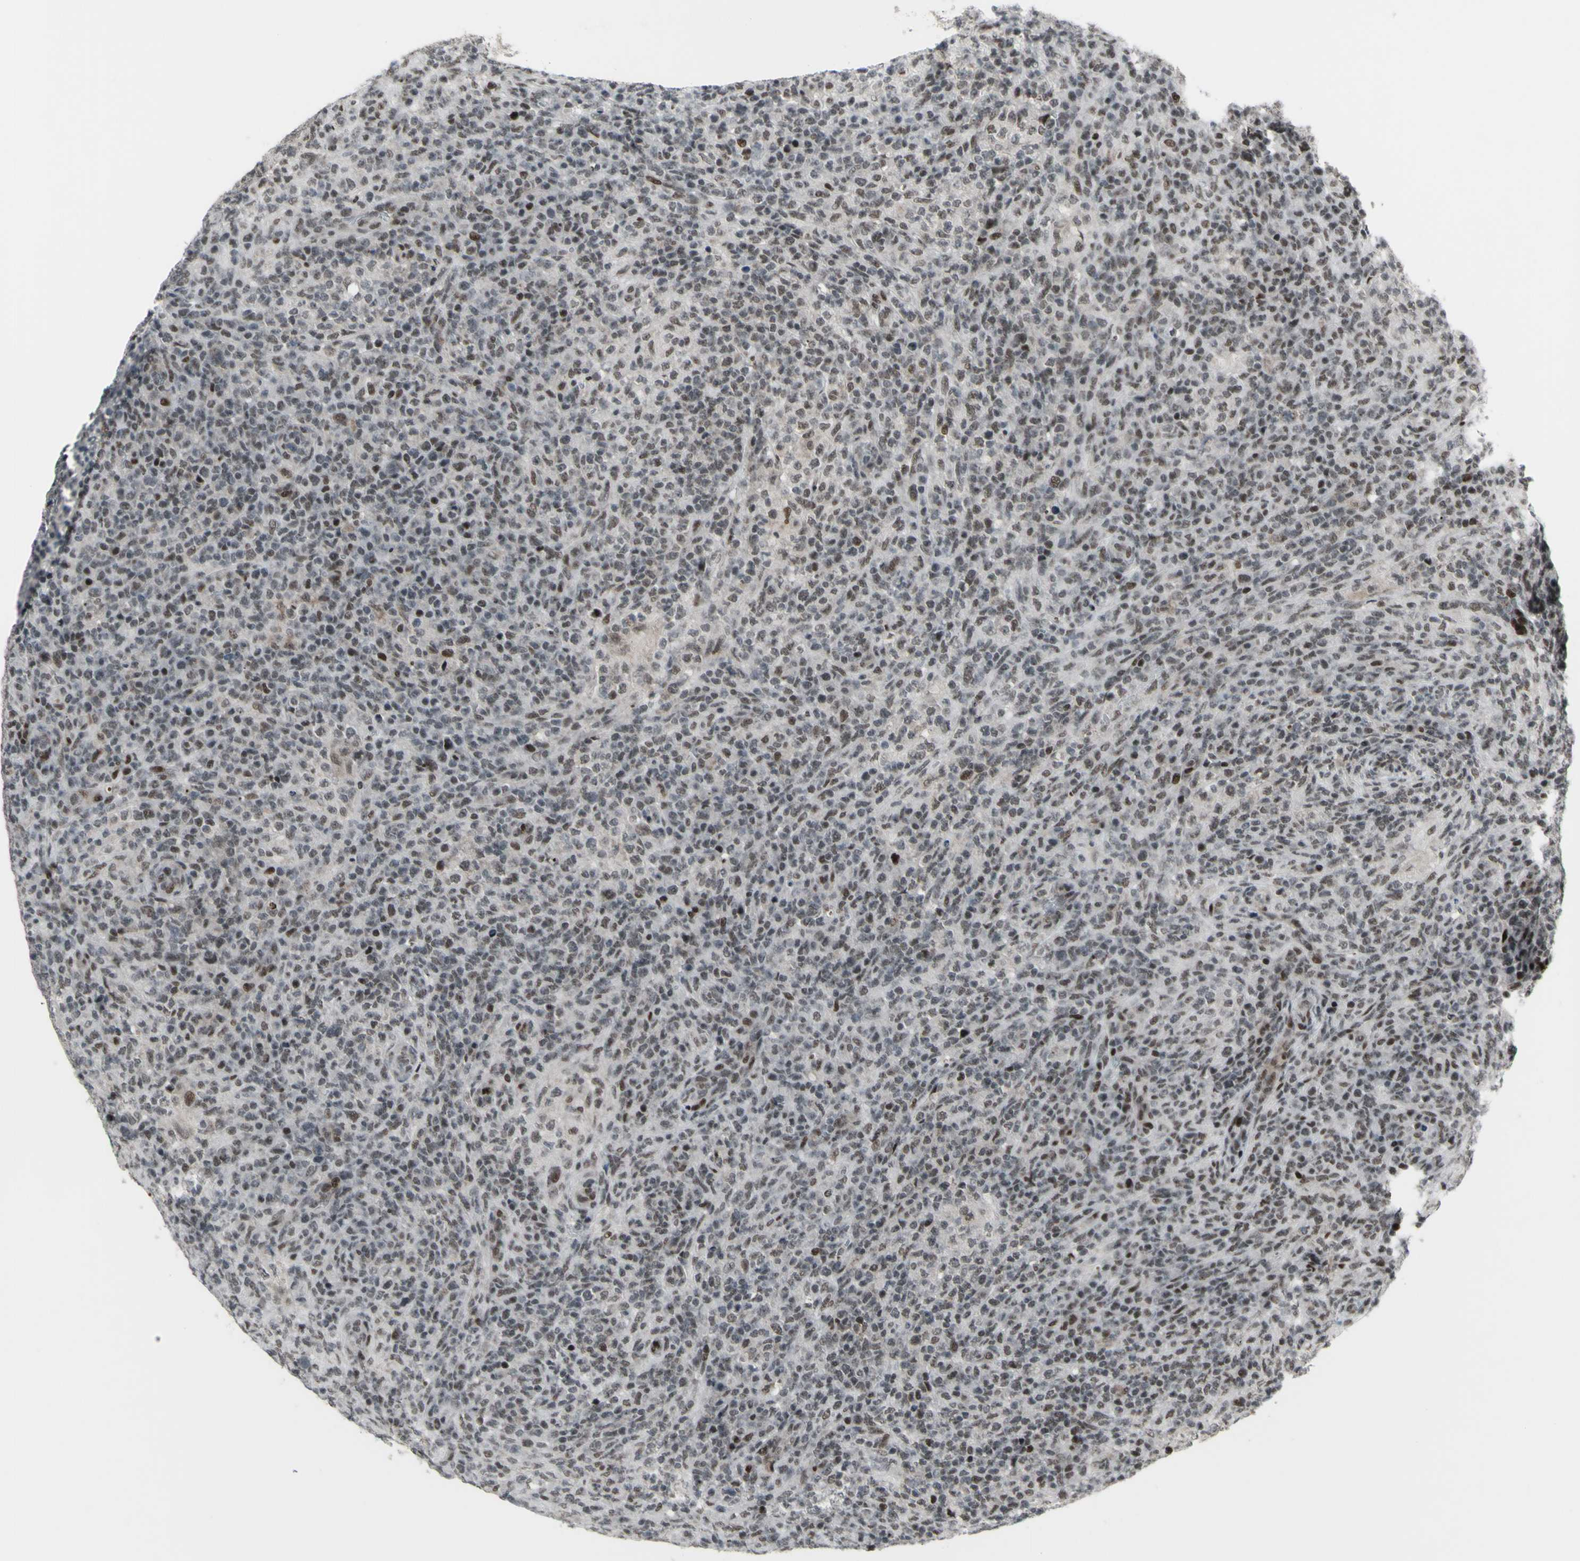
{"staining": {"intensity": "moderate", "quantity": "<25%", "location": "nuclear"}, "tissue": "lymphoma", "cell_type": "Tumor cells", "image_type": "cancer", "snomed": [{"axis": "morphology", "description": "Malignant lymphoma, non-Hodgkin's type, High grade"}, {"axis": "topography", "description": "Lymph node"}], "caption": "A brown stain shows moderate nuclear expression of a protein in human high-grade malignant lymphoma, non-Hodgkin's type tumor cells. (IHC, brightfield microscopy, high magnification).", "gene": "SUPT6H", "patient": {"sex": "female", "age": 76}}